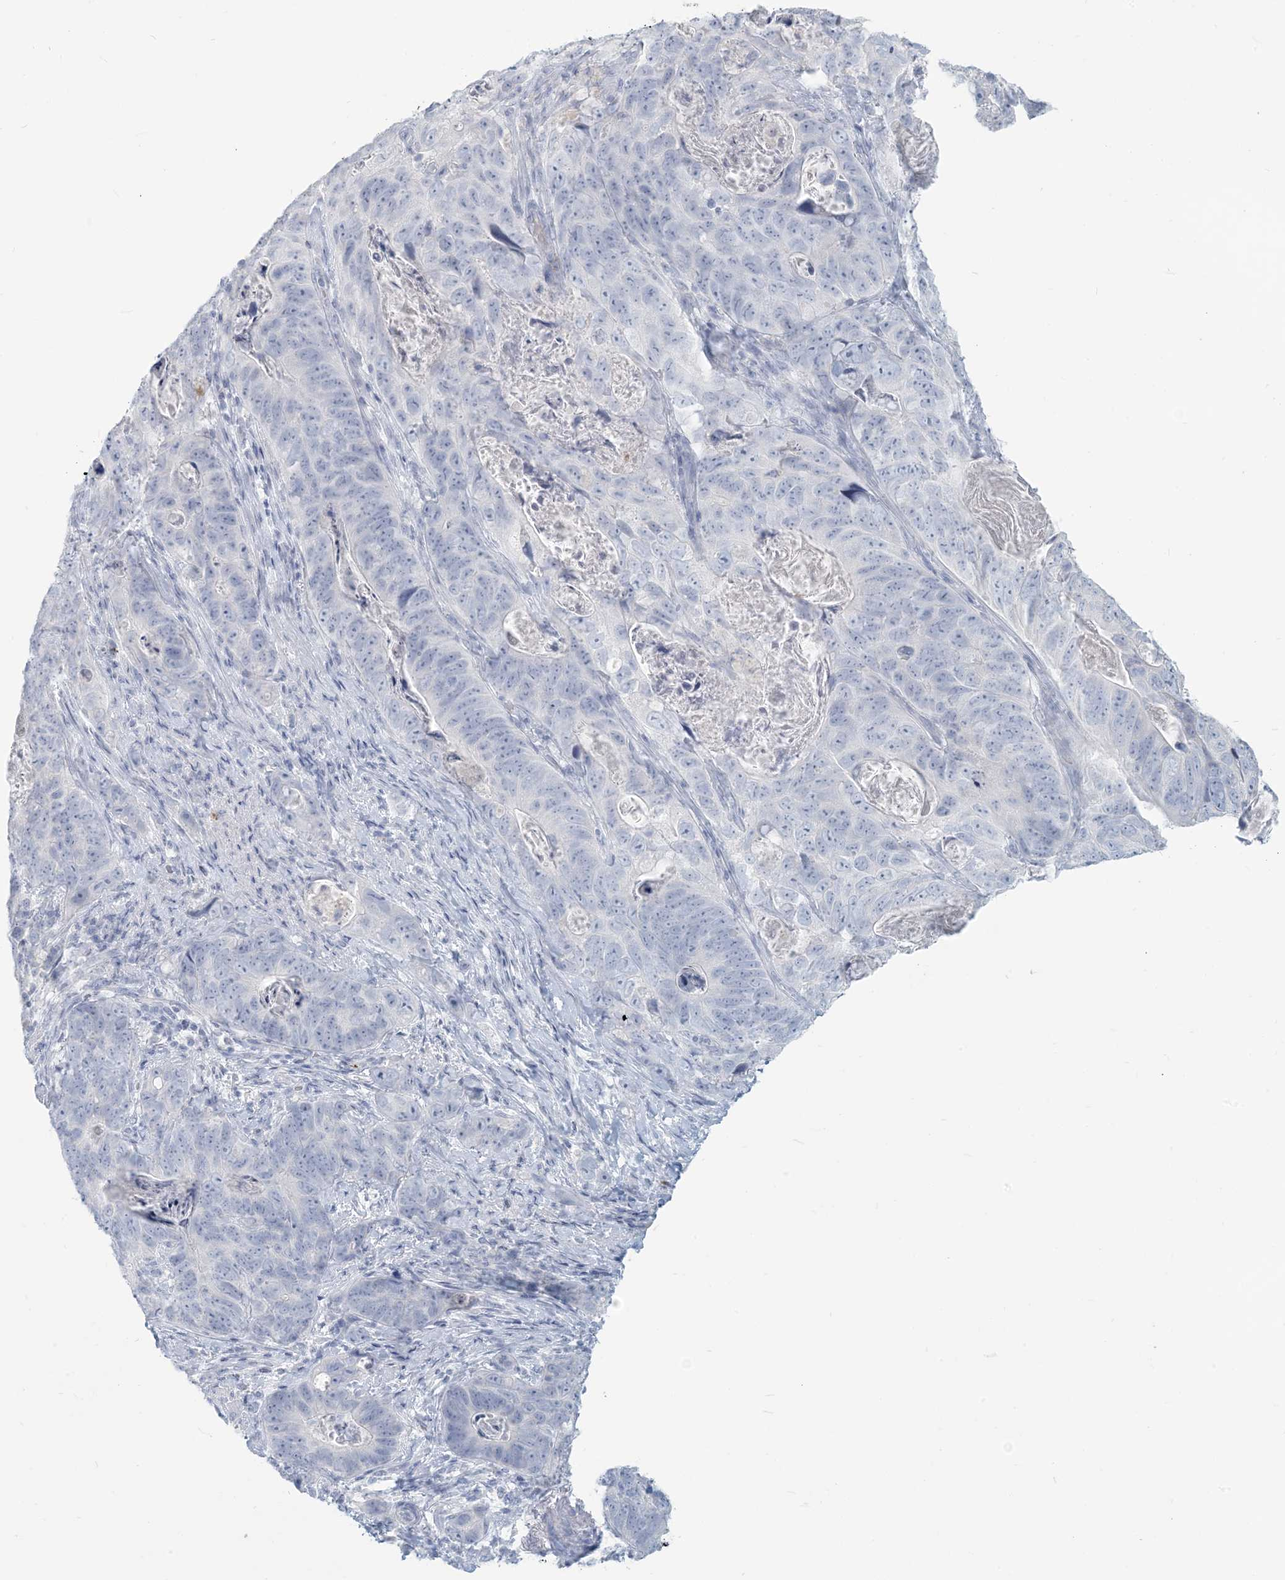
{"staining": {"intensity": "negative", "quantity": "none", "location": "none"}, "tissue": "stomach cancer", "cell_type": "Tumor cells", "image_type": "cancer", "snomed": [{"axis": "morphology", "description": "Normal tissue, NOS"}, {"axis": "morphology", "description": "Adenocarcinoma, NOS"}, {"axis": "topography", "description": "Stomach"}], "caption": "DAB (3,3'-diaminobenzidine) immunohistochemical staining of human stomach cancer shows no significant staining in tumor cells.", "gene": "HLA-DRB1", "patient": {"sex": "female", "age": 89}}